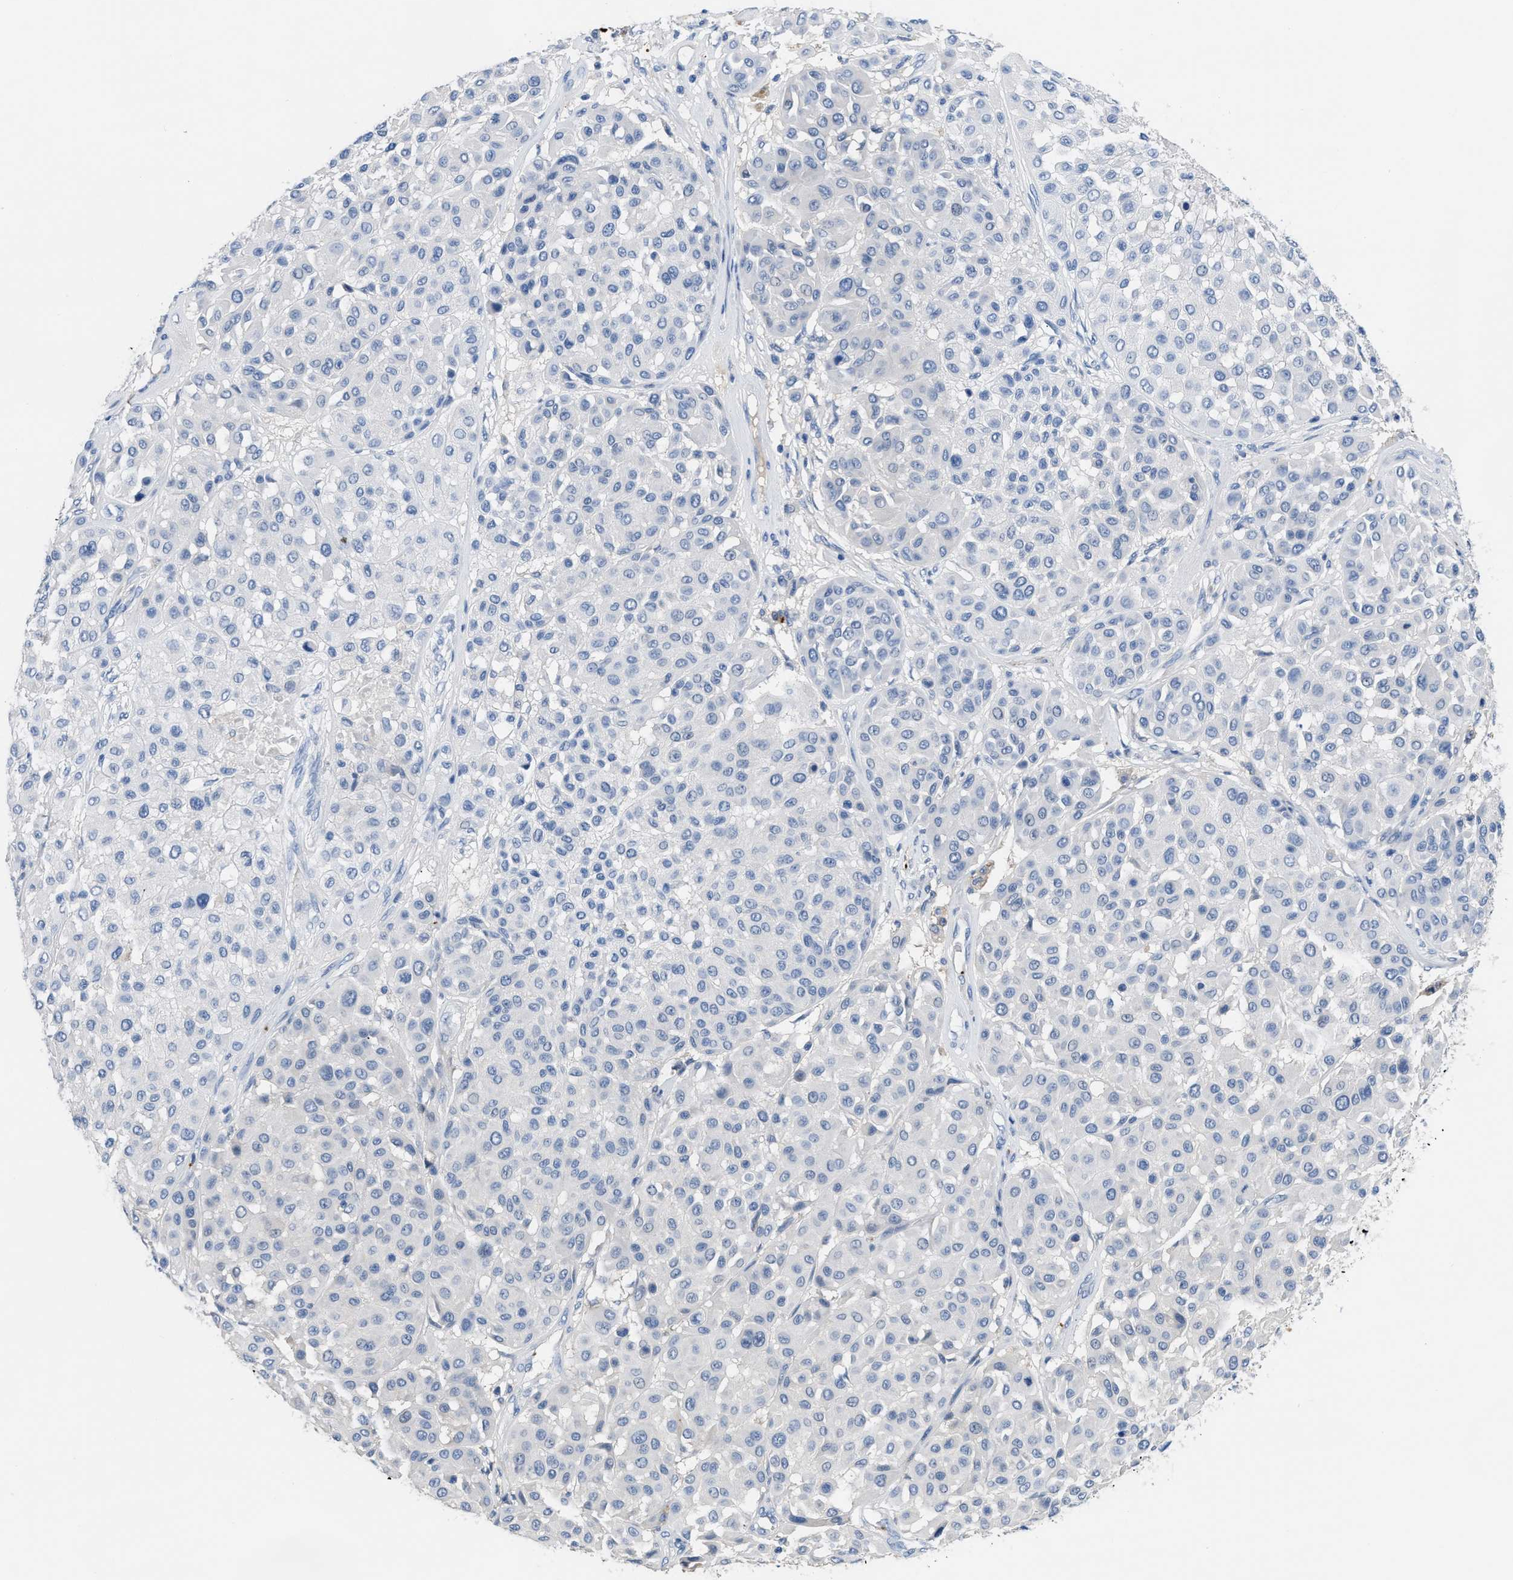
{"staining": {"intensity": "negative", "quantity": "none", "location": "none"}, "tissue": "melanoma", "cell_type": "Tumor cells", "image_type": "cancer", "snomed": [{"axis": "morphology", "description": "Malignant melanoma, Metastatic site"}, {"axis": "topography", "description": "Soft tissue"}], "caption": "Melanoma was stained to show a protein in brown. There is no significant expression in tumor cells.", "gene": "FGF18", "patient": {"sex": "male", "age": 41}}